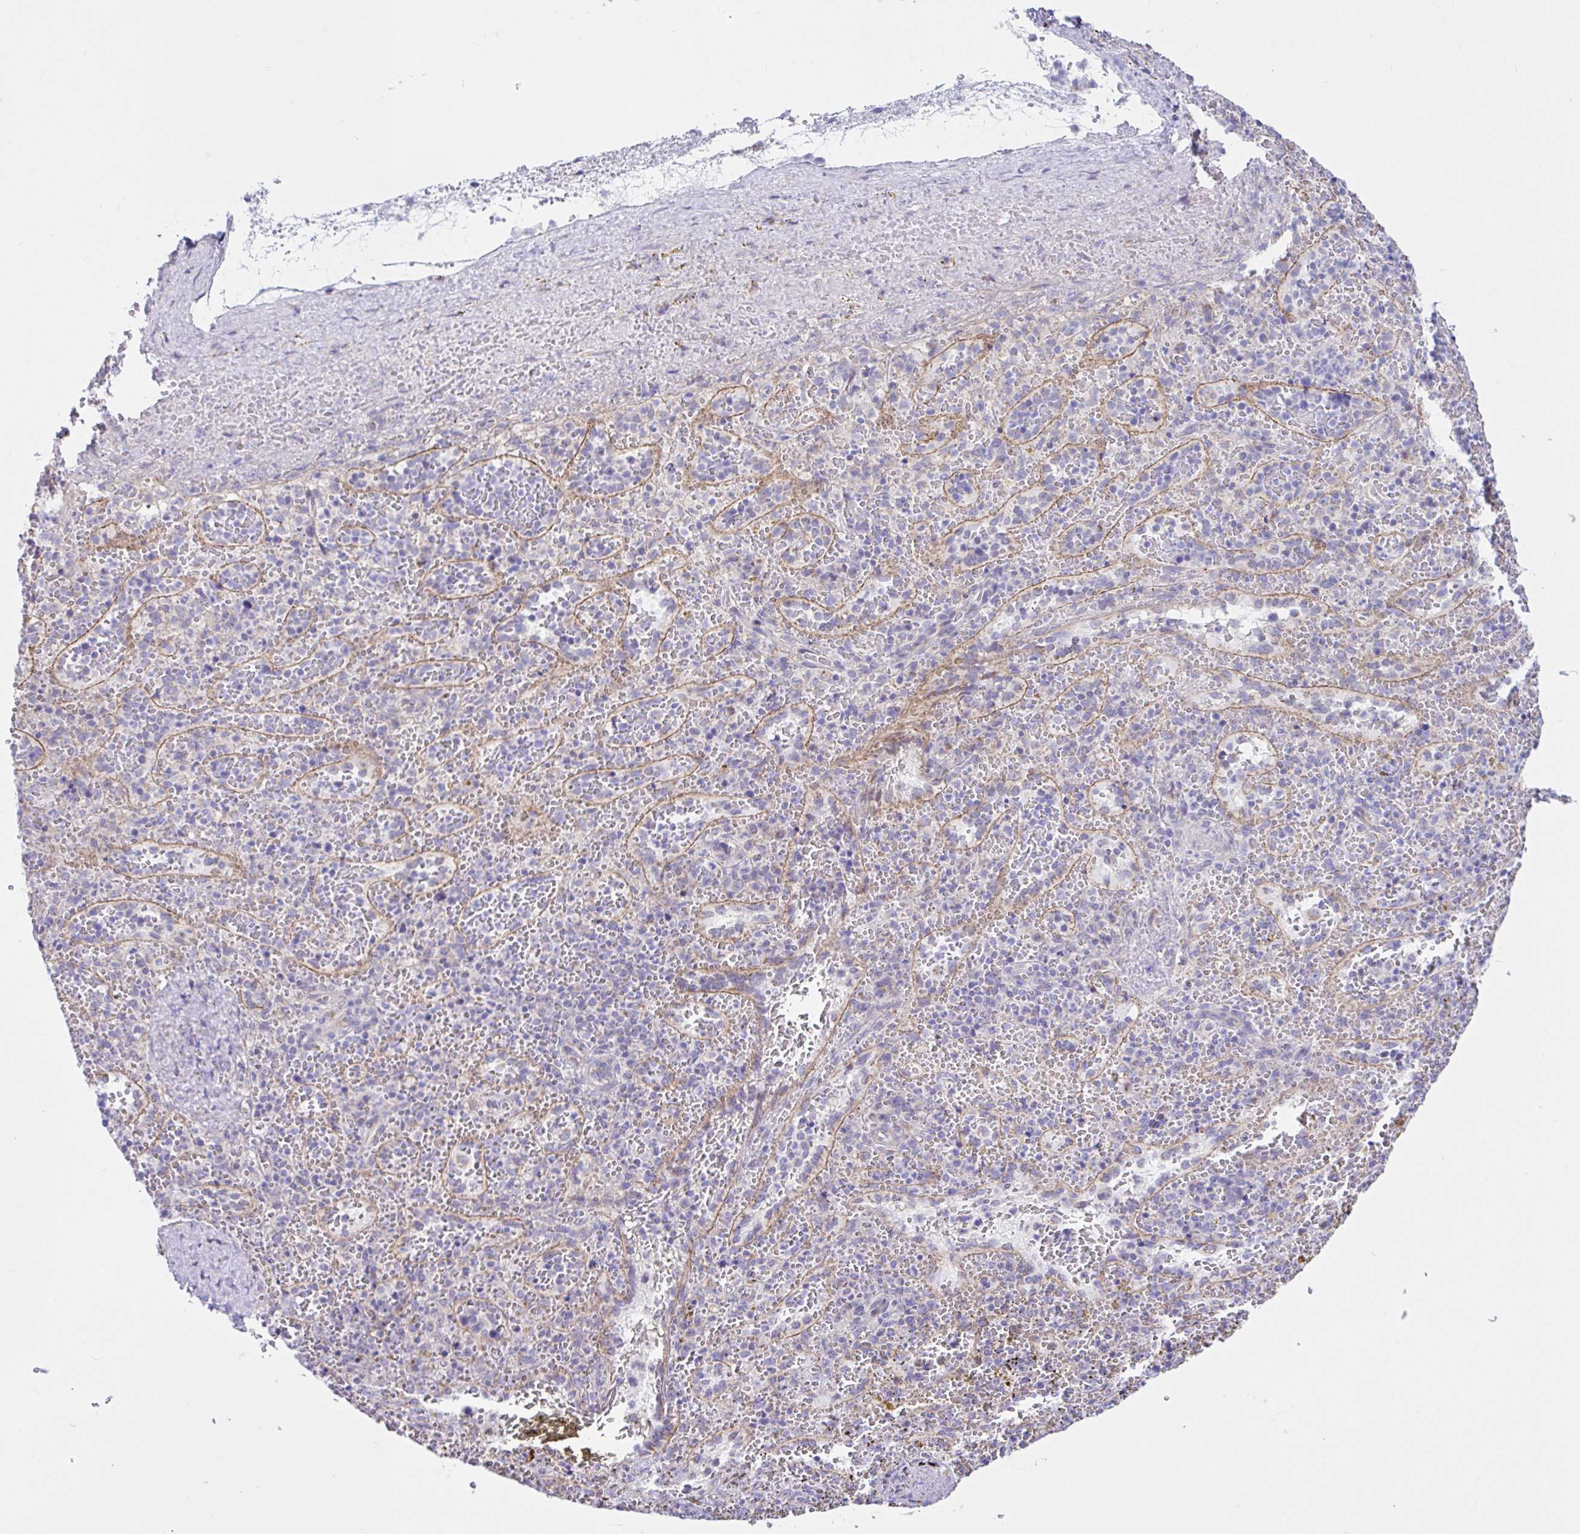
{"staining": {"intensity": "negative", "quantity": "none", "location": "none"}, "tissue": "spleen", "cell_type": "Cells in red pulp", "image_type": "normal", "snomed": [{"axis": "morphology", "description": "Normal tissue, NOS"}, {"axis": "topography", "description": "Spleen"}], "caption": "IHC of unremarkable spleen reveals no expression in cells in red pulp. The staining is performed using DAB (3,3'-diaminobenzidine) brown chromogen with nuclei counter-stained in using hematoxylin.", "gene": "NDUFS2", "patient": {"sex": "female", "age": 50}}